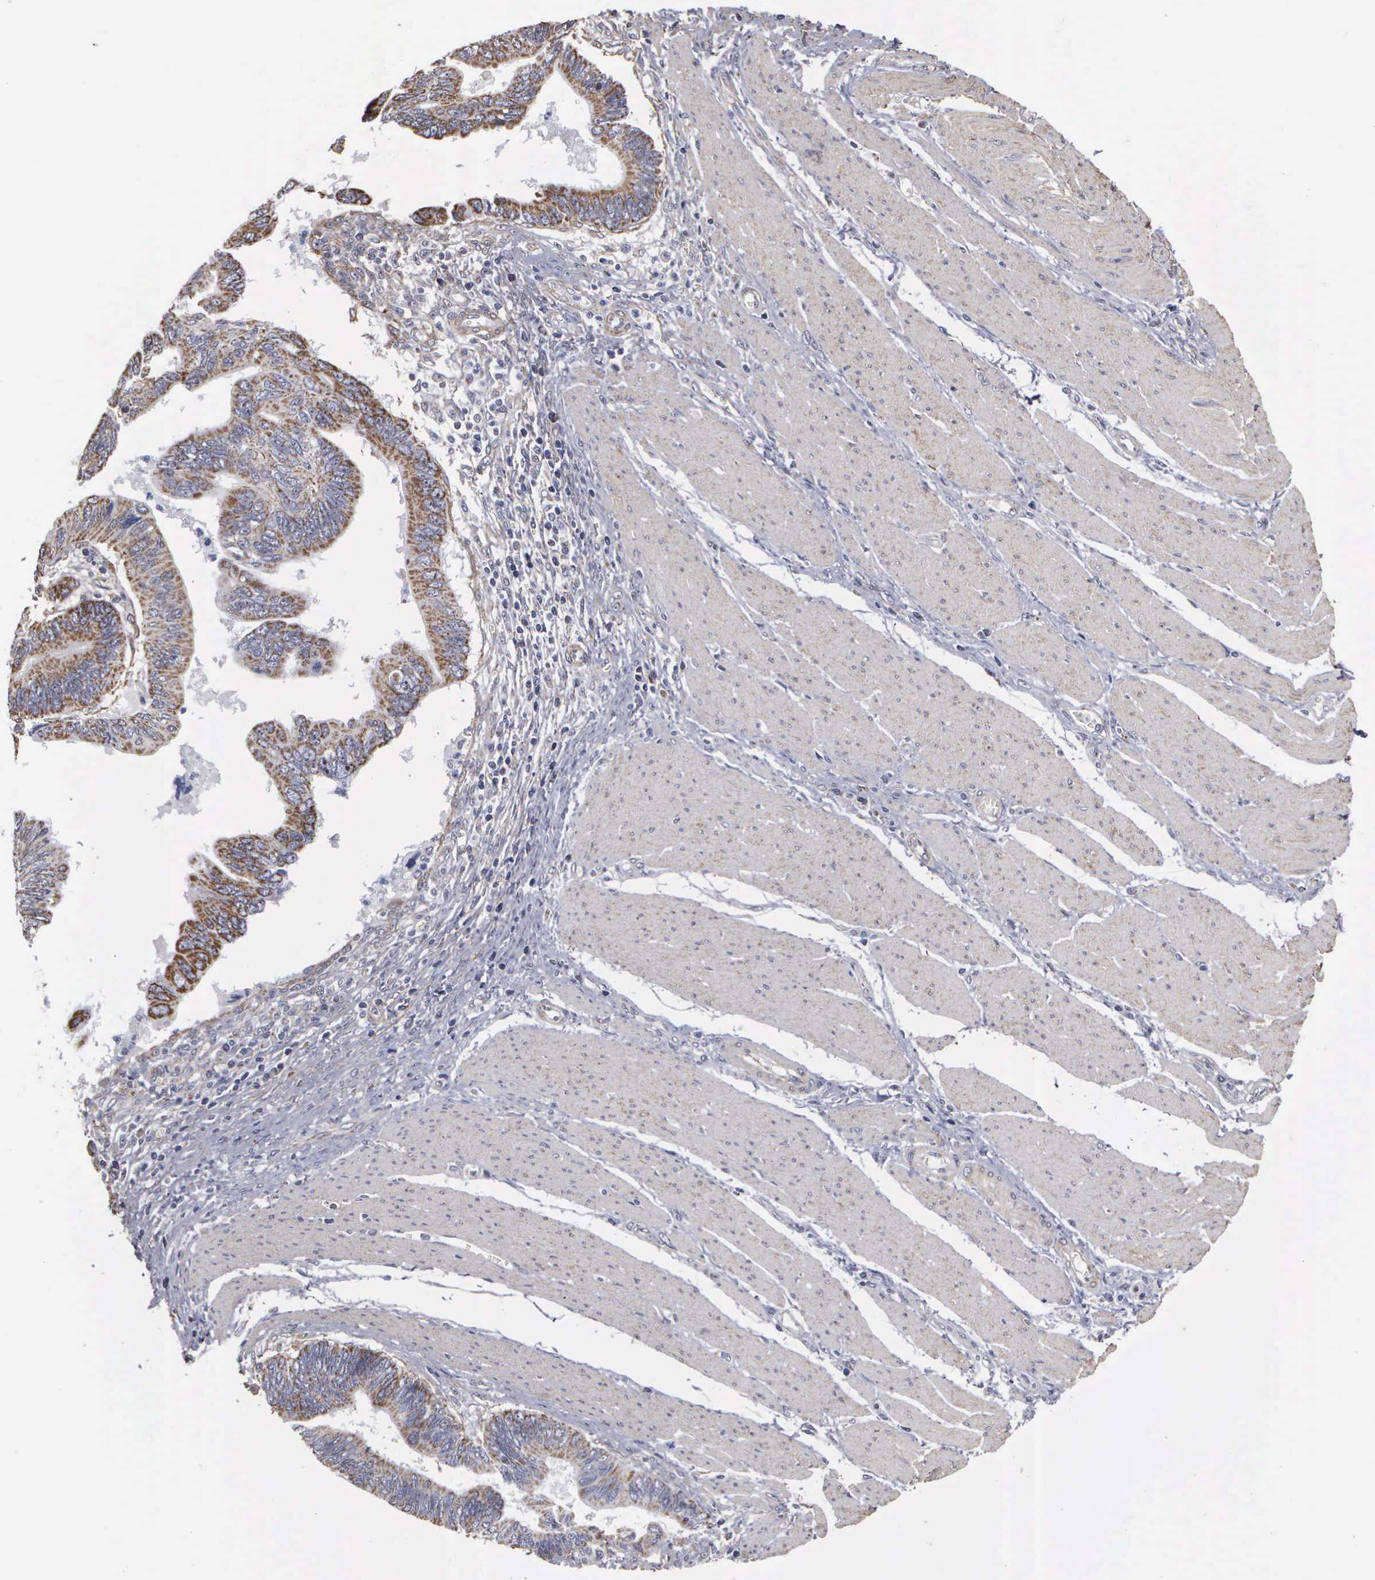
{"staining": {"intensity": "moderate", "quantity": ">75%", "location": "cytoplasmic/membranous"}, "tissue": "pancreatic cancer", "cell_type": "Tumor cells", "image_type": "cancer", "snomed": [{"axis": "morphology", "description": "Adenocarcinoma, NOS"}, {"axis": "topography", "description": "Pancreas"}], "caption": "This image demonstrates IHC staining of human adenocarcinoma (pancreatic), with medium moderate cytoplasmic/membranous staining in about >75% of tumor cells.", "gene": "NGDN", "patient": {"sex": "female", "age": 70}}